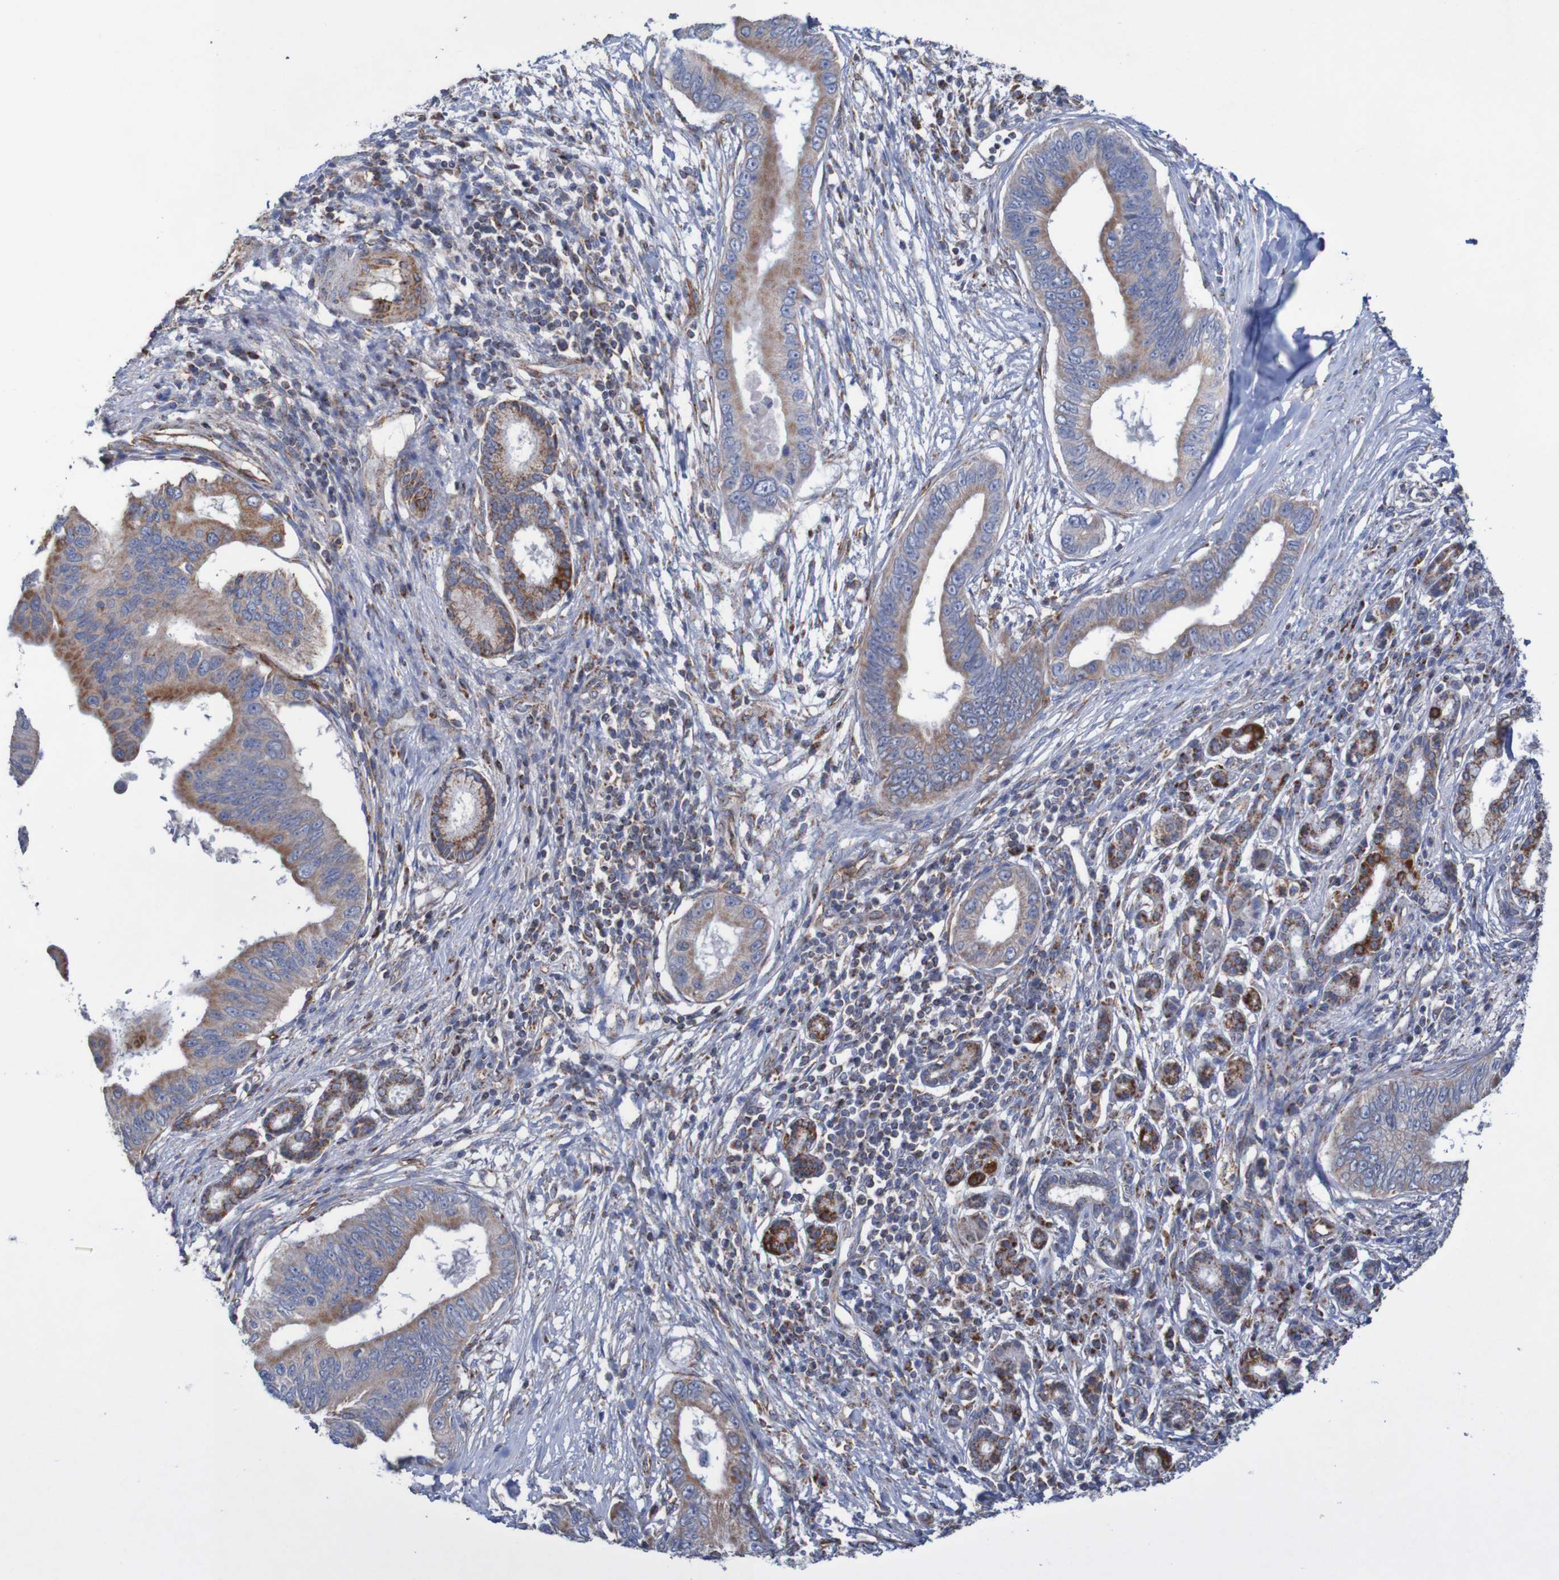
{"staining": {"intensity": "moderate", "quantity": ">75%", "location": "cytoplasmic/membranous"}, "tissue": "pancreatic cancer", "cell_type": "Tumor cells", "image_type": "cancer", "snomed": [{"axis": "morphology", "description": "Adenocarcinoma, NOS"}, {"axis": "topography", "description": "Pancreas"}], "caption": "Immunohistochemistry micrograph of human adenocarcinoma (pancreatic) stained for a protein (brown), which displays medium levels of moderate cytoplasmic/membranous staining in about >75% of tumor cells.", "gene": "MMEL1", "patient": {"sex": "male", "age": 77}}